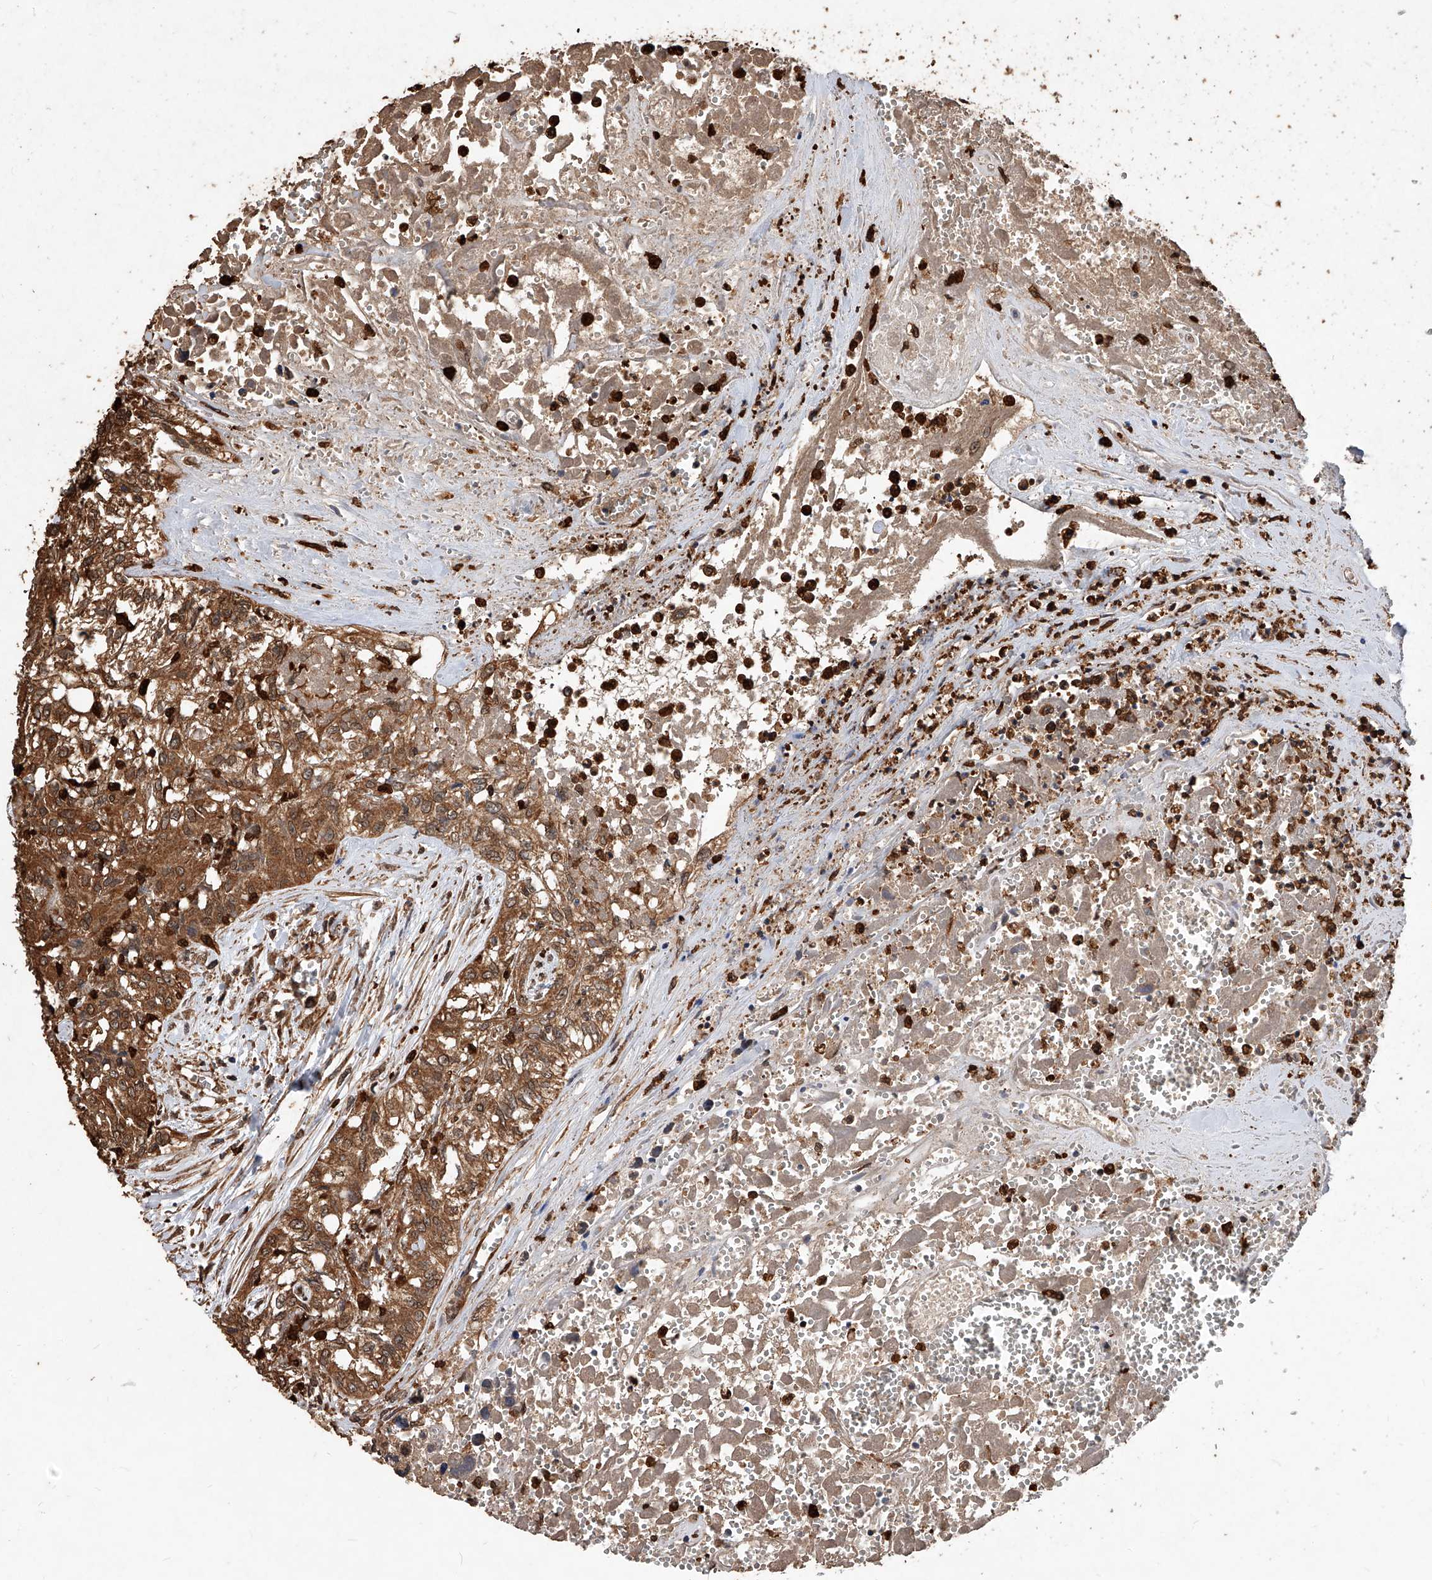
{"staining": {"intensity": "moderate", "quantity": ">75%", "location": "cytoplasmic/membranous"}, "tissue": "testis cancer", "cell_type": "Tumor cells", "image_type": "cancer", "snomed": [{"axis": "morphology", "description": "Carcinoma, Embryonal, NOS"}, {"axis": "topography", "description": "Testis"}], "caption": "About >75% of tumor cells in testis cancer show moderate cytoplasmic/membranous protein staining as visualized by brown immunohistochemical staining.", "gene": "UCP2", "patient": {"sex": "male", "age": 31}}